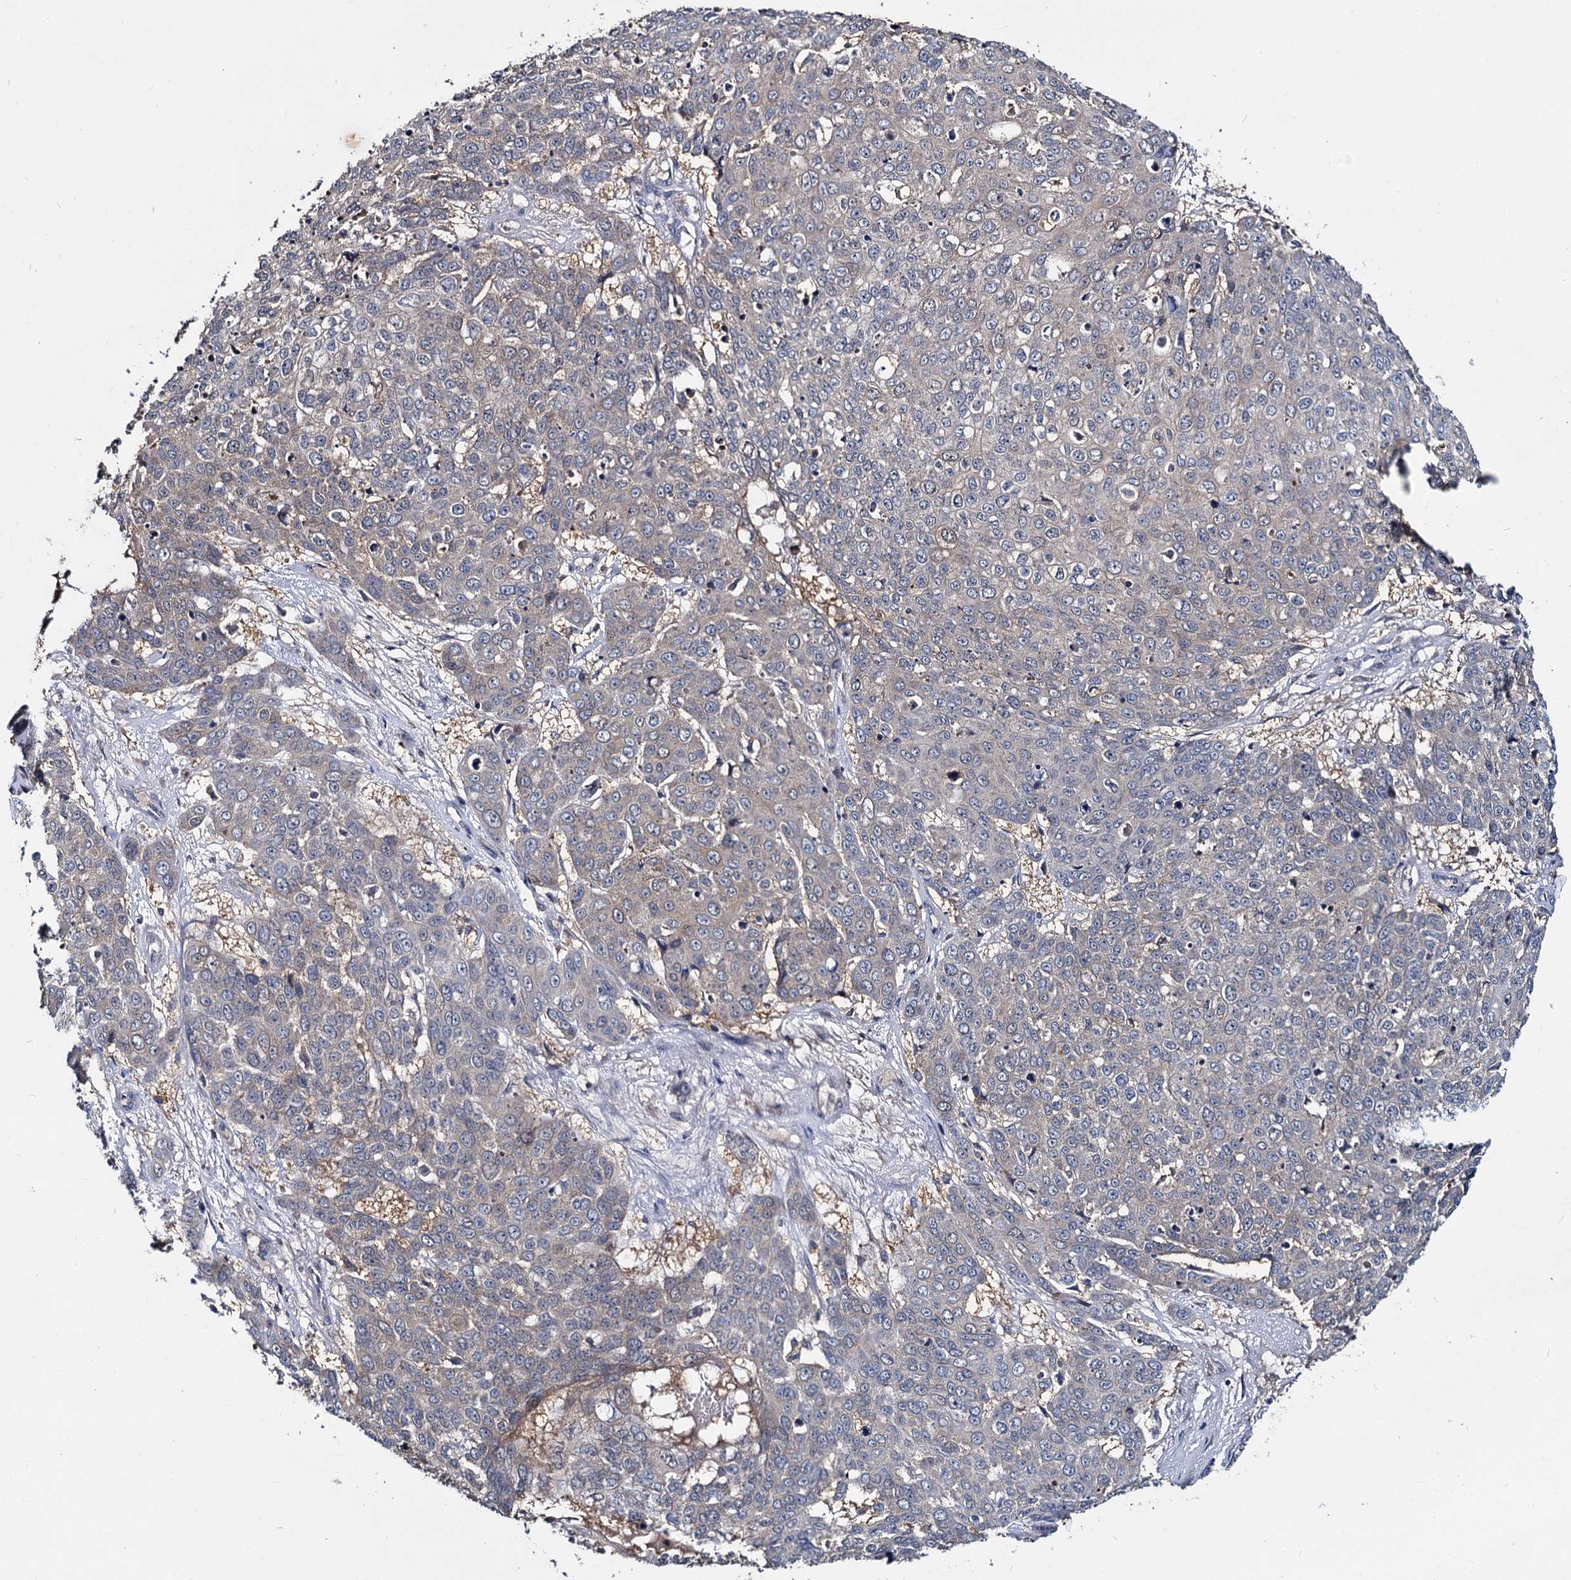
{"staining": {"intensity": "weak", "quantity": "25%-75%", "location": "cytoplasmic/membranous"}, "tissue": "skin cancer", "cell_type": "Tumor cells", "image_type": "cancer", "snomed": [{"axis": "morphology", "description": "Squamous cell carcinoma, NOS"}, {"axis": "topography", "description": "Skin"}], "caption": "Human skin cancer (squamous cell carcinoma) stained with a brown dye exhibits weak cytoplasmic/membranous positive staining in approximately 25%-75% of tumor cells.", "gene": "CEP192", "patient": {"sex": "male", "age": 71}}